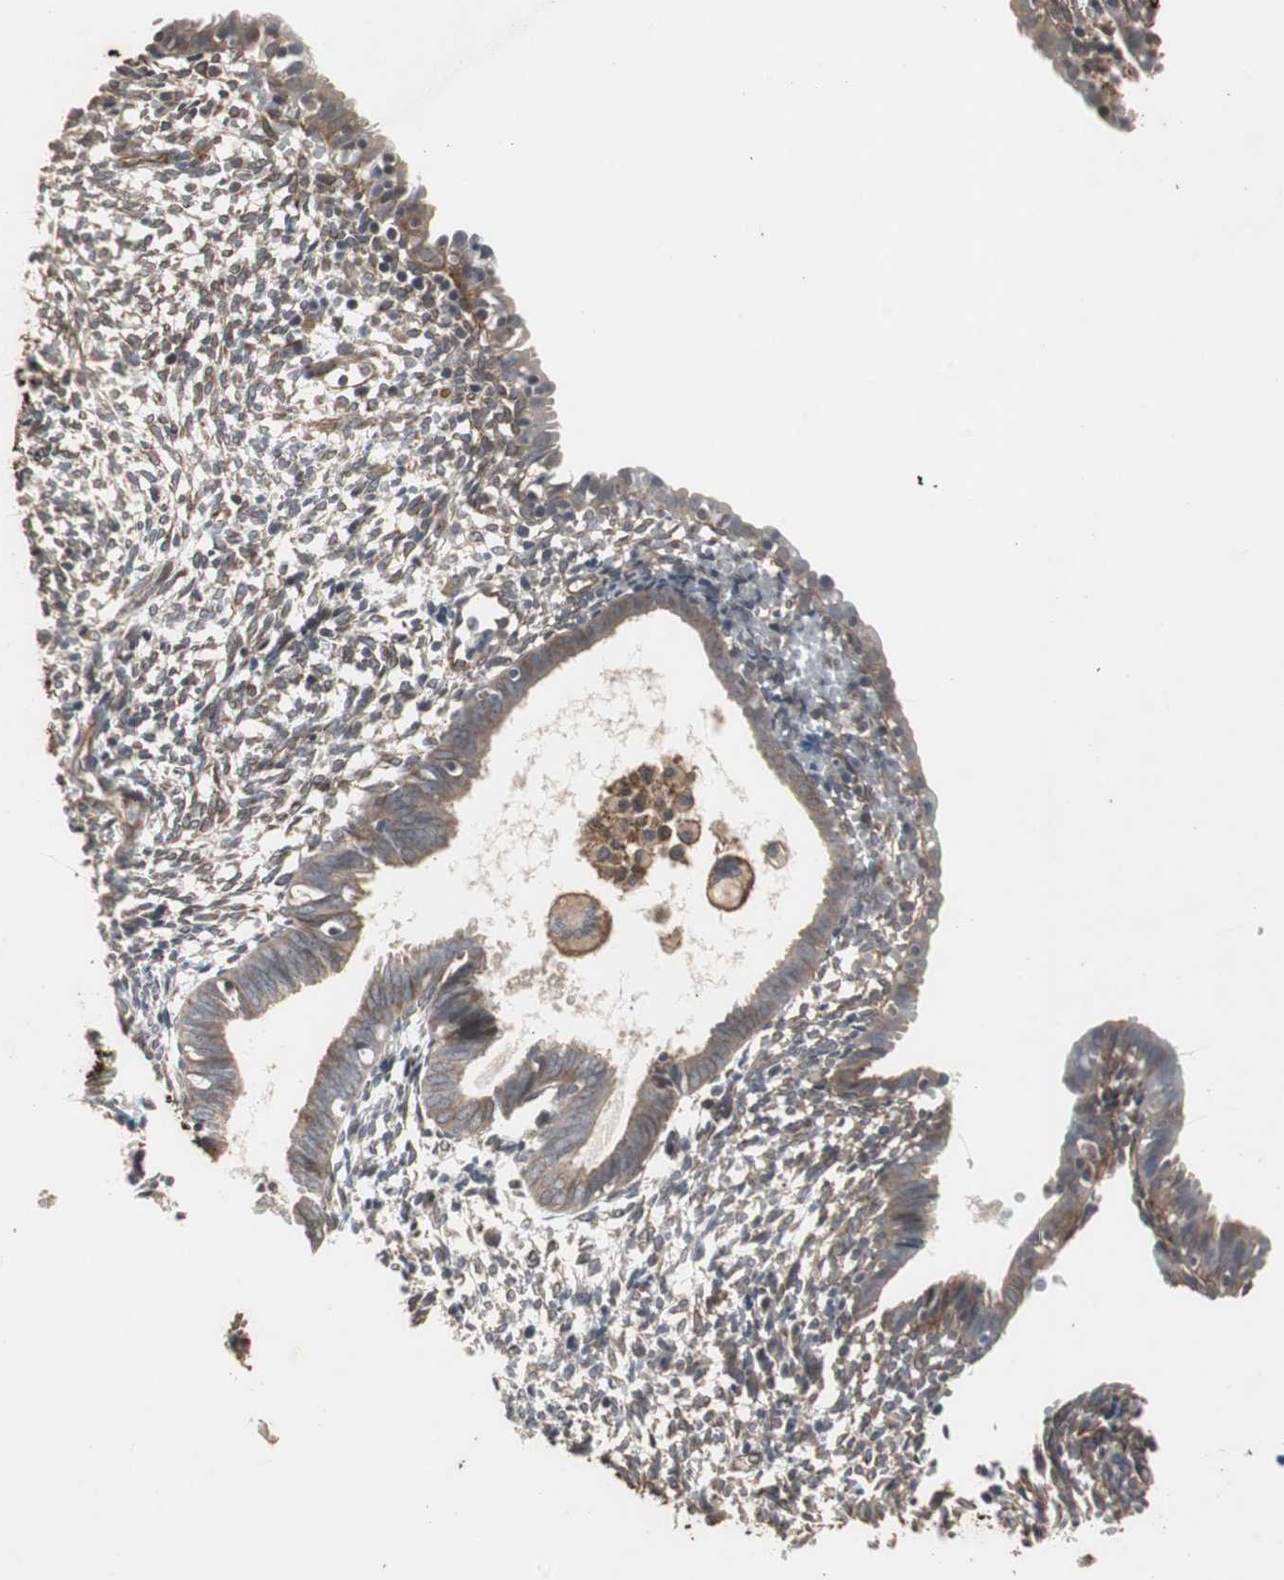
{"staining": {"intensity": "weak", "quantity": ">75%", "location": "cytoplasmic/membranous"}, "tissue": "endometrium", "cell_type": "Cells in endometrial stroma", "image_type": "normal", "snomed": [{"axis": "morphology", "description": "Normal tissue, NOS"}, {"axis": "morphology", "description": "Atrophy, NOS"}, {"axis": "topography", "description": "Uterus"}, {"axis": "topography", "description": "Endometrium"}], "caption": "An image of human endometrium stained for a protein demonstrates weak cytoplasmic/membranous brown staining in cells in endometrial stroma.", "gene": "ATP2B2", "patient": {"sex": "female", "age": 68}}